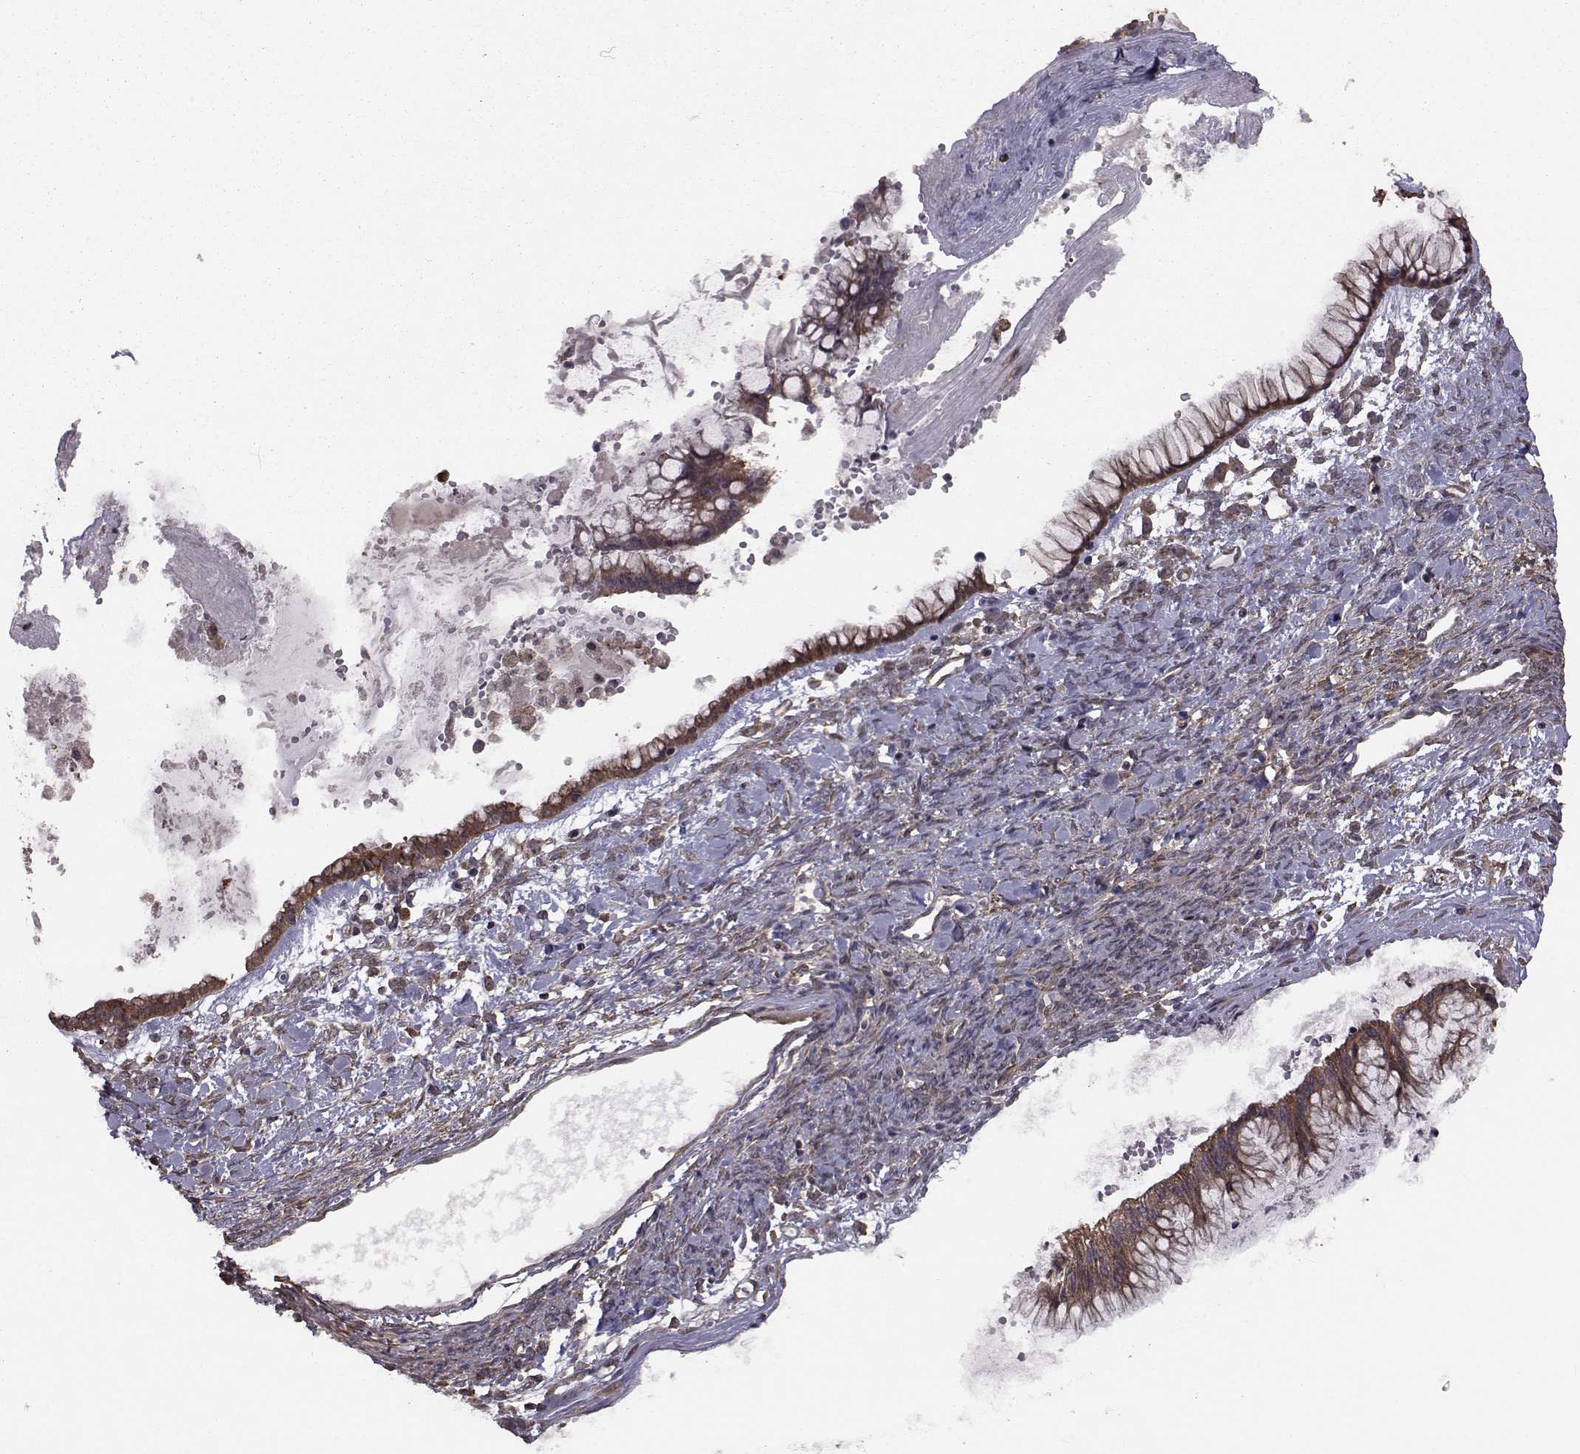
{"staining": {"intensity": "moderate", "quantity": ">75%", "location": "cytoplasmic/membranous"}, "tissue": "ovarian cancer", "cell_type": "Tumor cells", "image_type": "cancer", "snomed": [{"axis": "morphology", "description": "Cystadenocarcinoma, mucinous, NOS"}, {"axis": "topography", "description": "Ovary"}], "caption": "Protein expression by immunohistochemistry shows moderate cytoplasmic/membranous positivity in approximately >75% of tumor cells in ovarian cancer. The protein is stained brown, and the nuclei are stained in blue (DAB (3,3'-diaminobenzidine) IHC with brightfield microscopy, high magnification).", "gene": "TRIP10", "patient": {"sex": "female", "age": 67}}